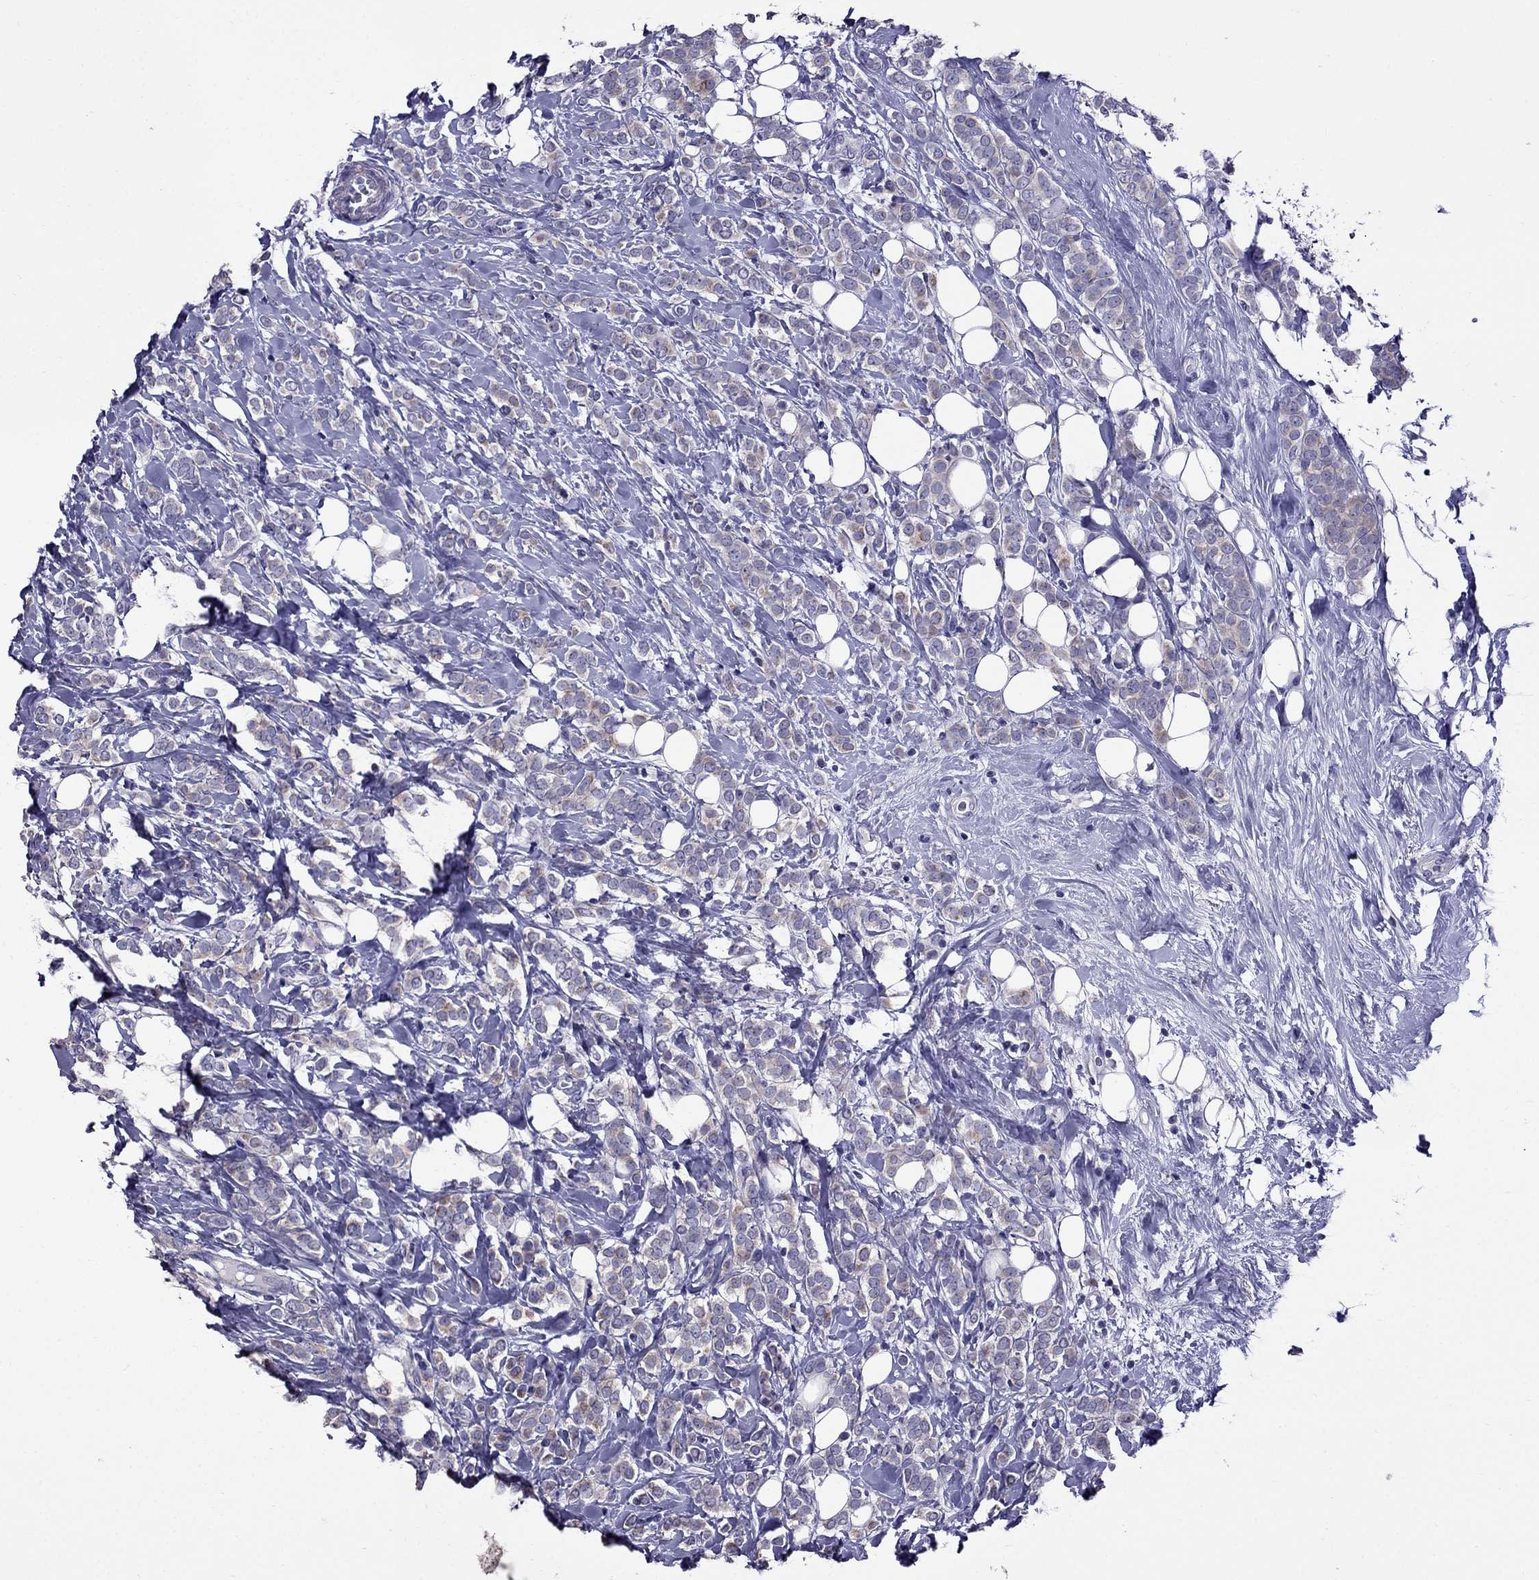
{"staining": {"intensity": "weak", "quantity": ">75%", "location": "cytoplasmic/membranous"}, "tissue": "breast cancer", "cell_type": "Tumor cells", "image_type": "cancer", "snomed": [{"axis": "morphology", "description": "Lobular carcinoma"}, {"axis": "topography", "description": "Breast"}], "caption": "Breast cancer (lobular carcinoma) tissue reveals weak cytoplasmic/membranous expression in about >75% of tumor cells, visualized by immunohistochemistry.", "gene": "OXCT2", "patient": {"sex": "female", "age": 49}}